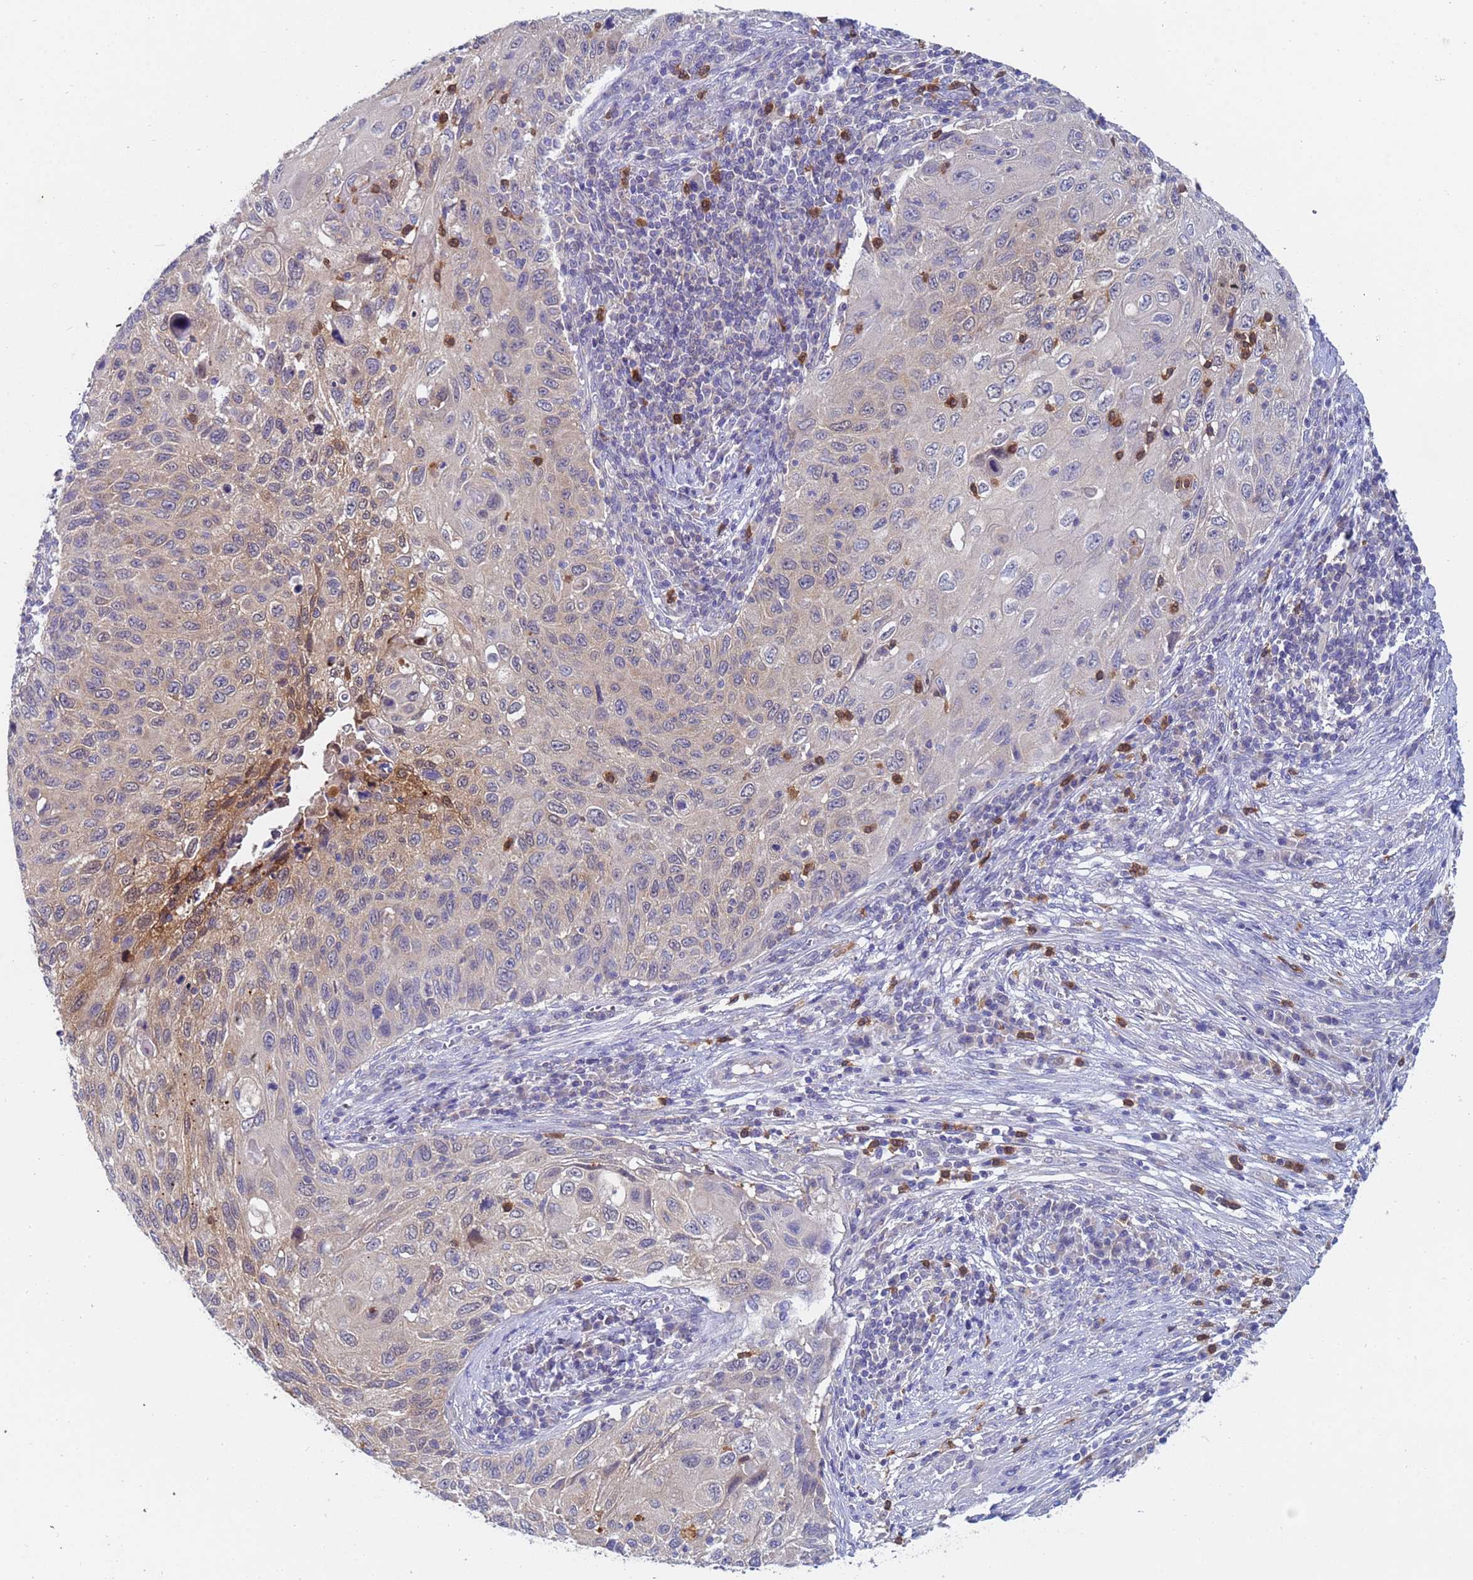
{"staining": {"intensity": "moderate", "quantity": "<25%", "location": "cytoplasmic/membranous"}, "tissue": "cervical cancer", "cell_type": "Tumor cells", "image_type": "cancer", "snomed": [{"axis": "morphology", "description": "Squamous cell carcinoma, NOS"}, {"axis": "topography", "description": "Cervix"}], "caption": "A micrograph of human cervical cancer (squamous cell carcinoma) stained for a protein shows moderate cytoplasmic/membranous brown staining in tumor cells.", "gene": "TTLL11", "patient": {"sex": "female", "age": 70}}